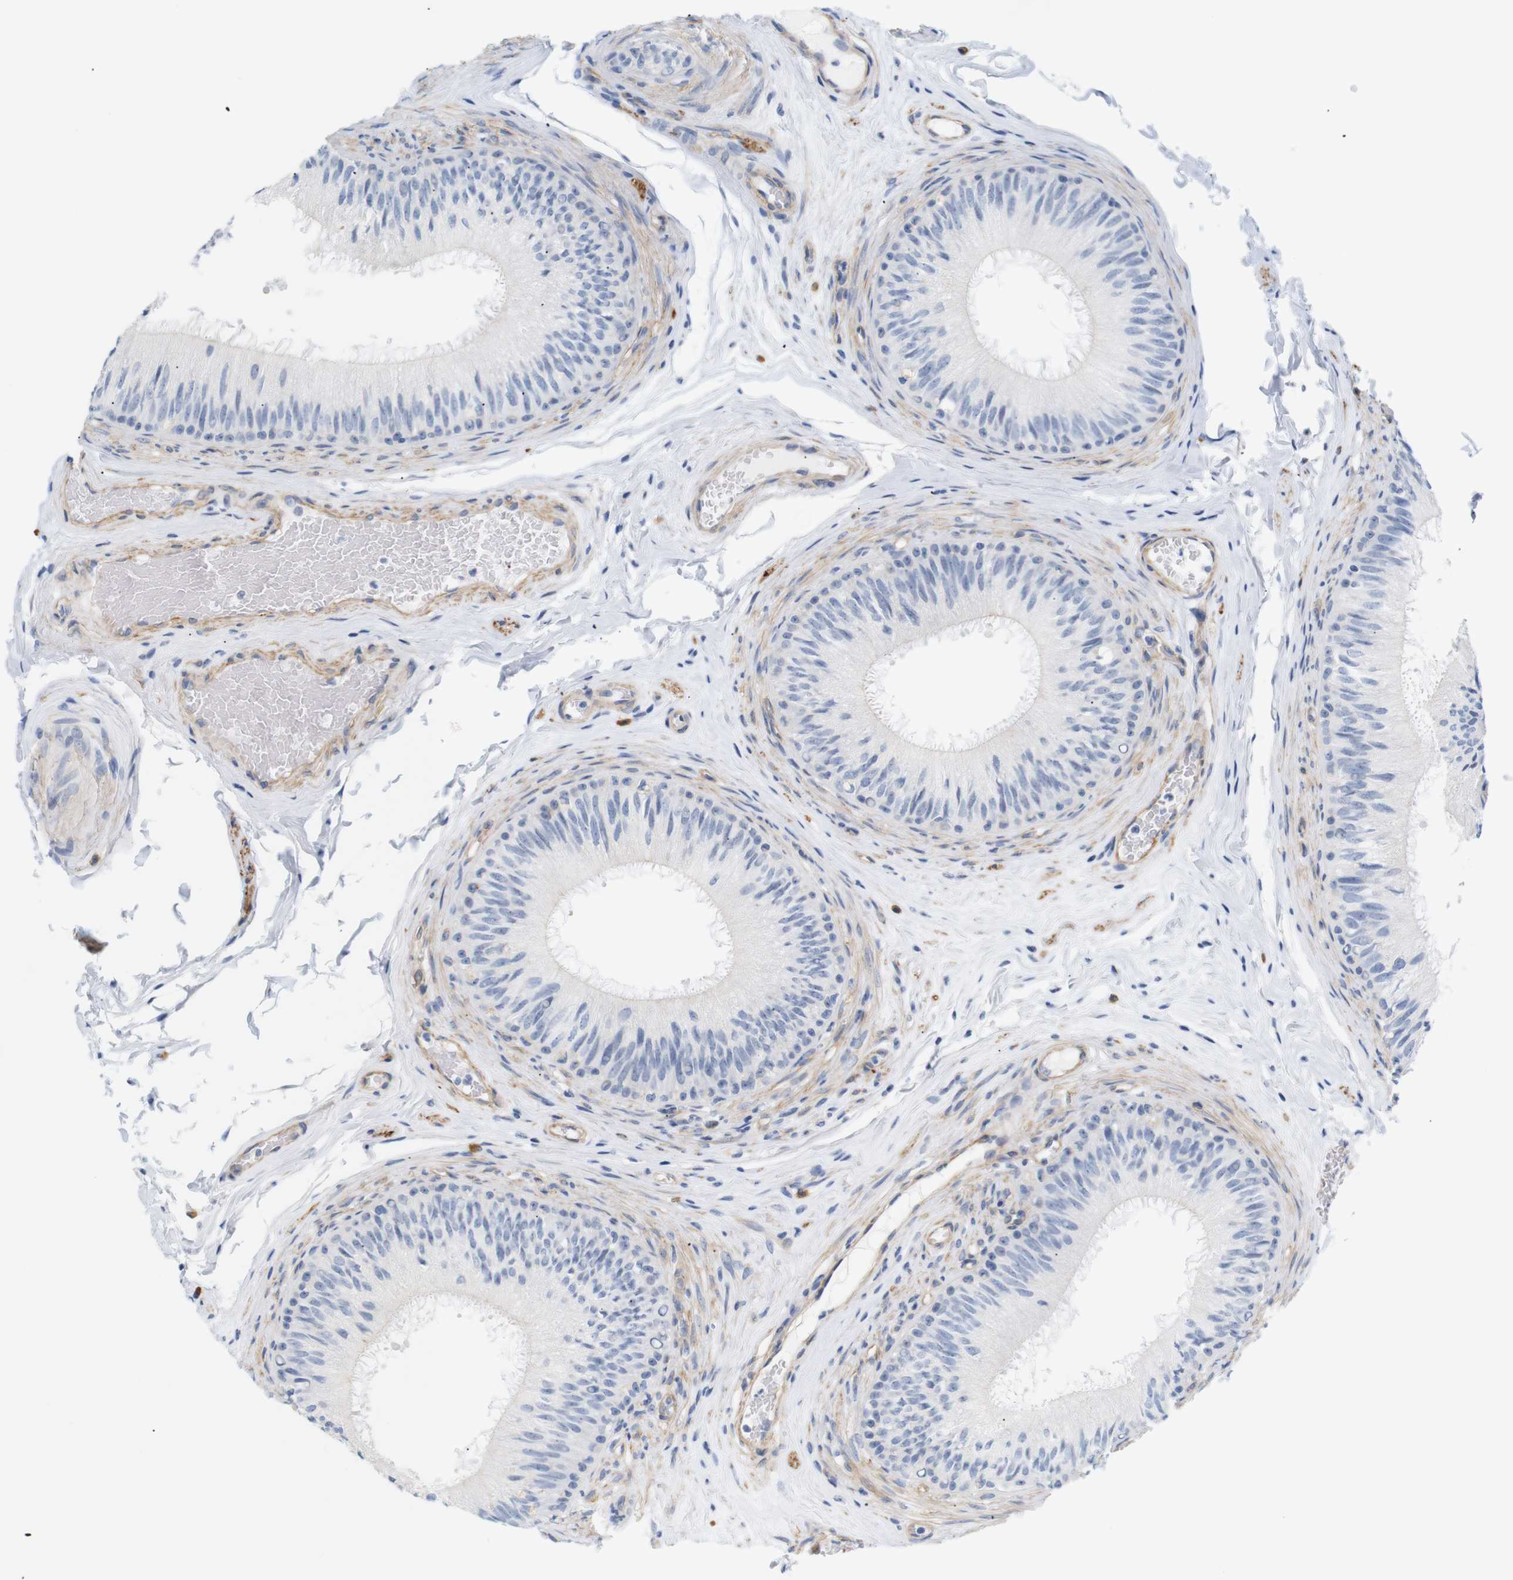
{"staining": {"intensity": "negative", "quantity": "none", "location": "none"}, "tissue": "epididymis", "cell_type": "Glandular cells", "image_type": "normal", "snomed": [{"axis": "morphology", "description": "Normal tissue, NOS"}, {"axis": "topography", "description": "Testis"}, {"axis": "topography", "description": "Epididymis"}], "caption": "An immunohistochemistry histopathology image of benign epididymis is shown. There is no staining in glandular cells of epididymis.", "gene": "STMN3", "patient": {"sex": "male", "age": 36}}